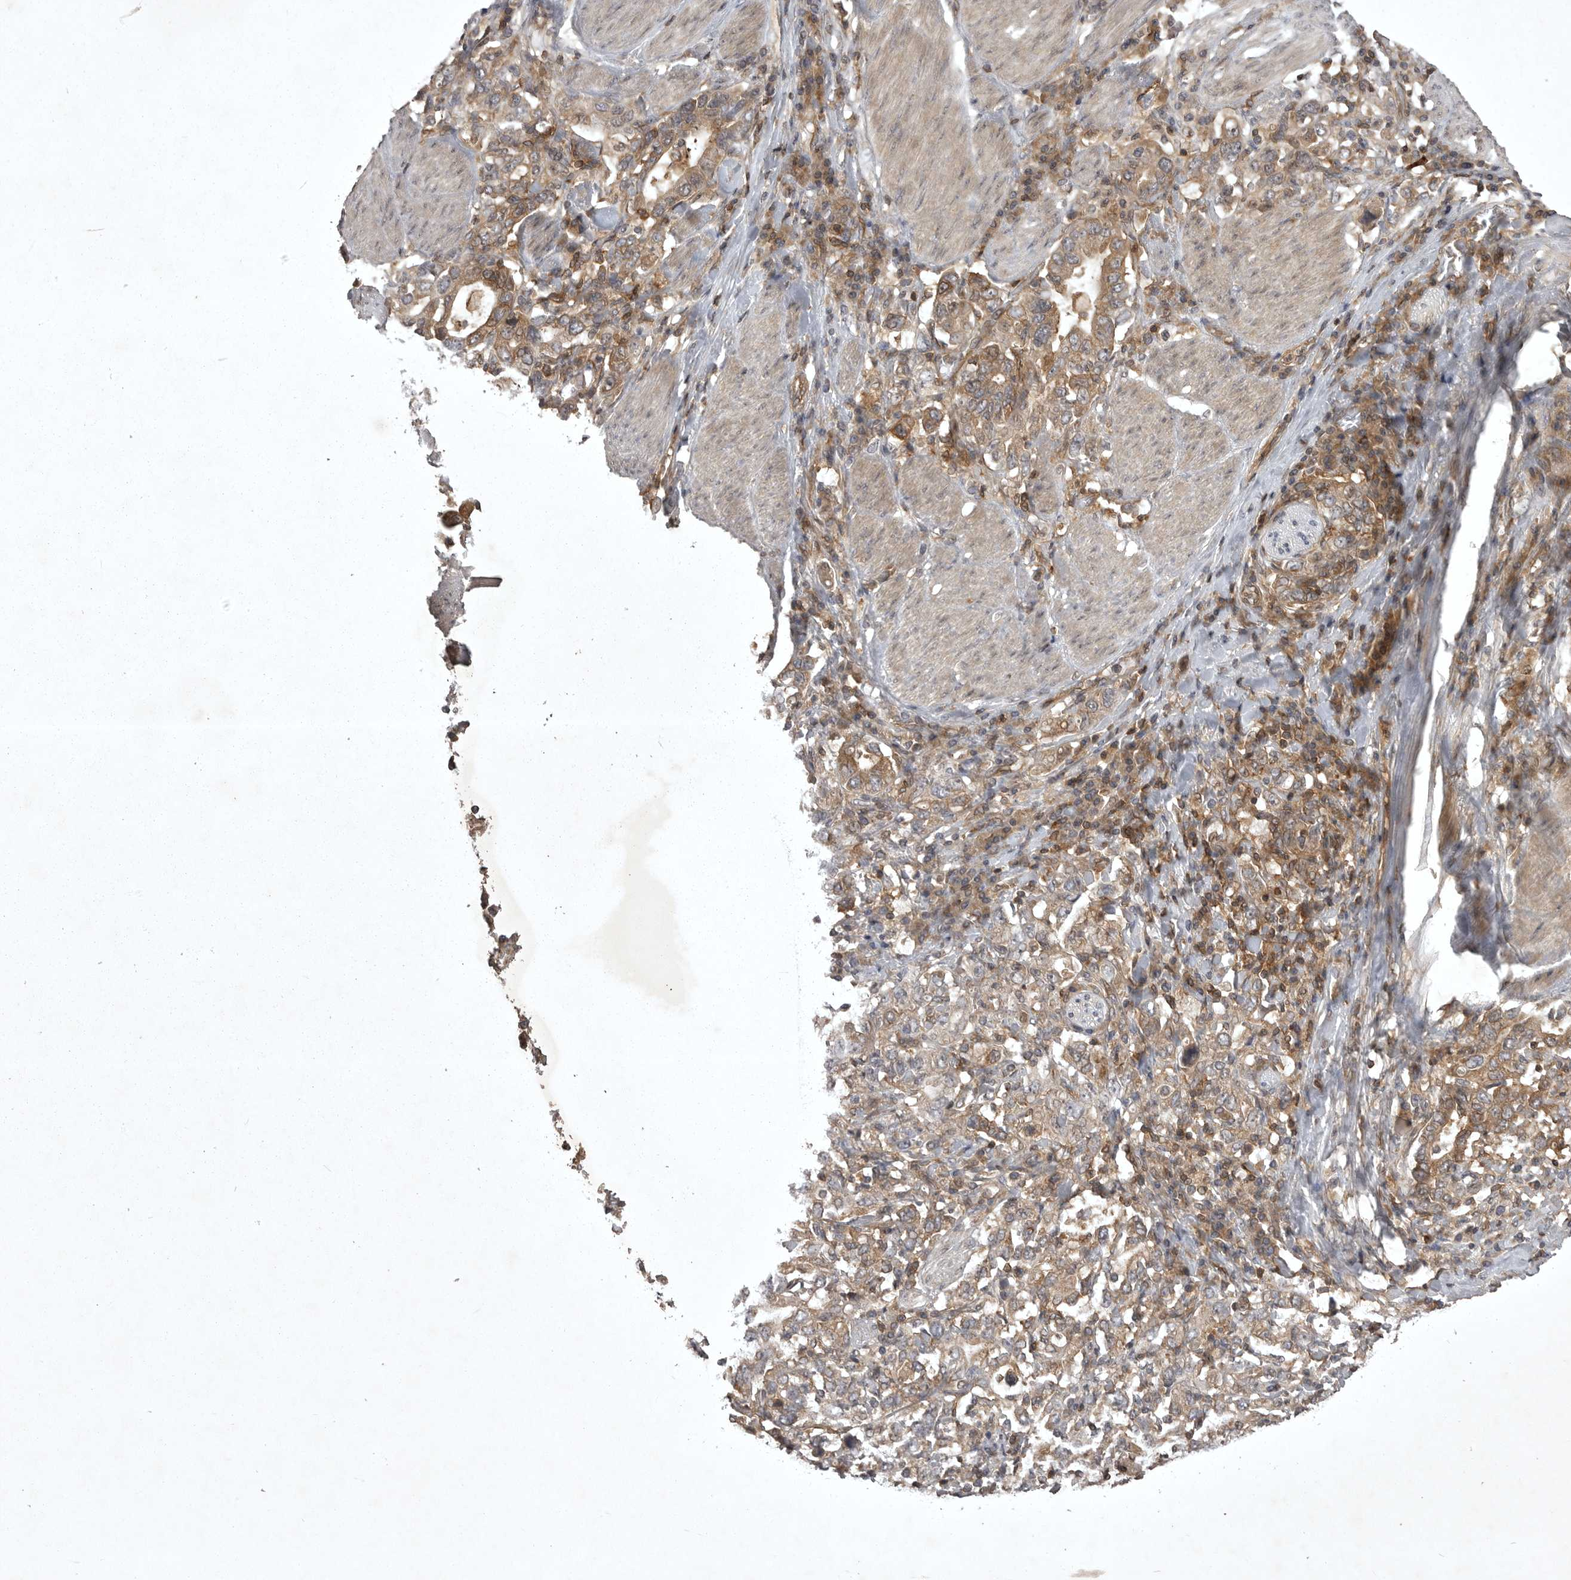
{"staining": {"intensity": "moderate", "quantity": ">75%", "location": "cytoplasmic/membranous"}, "tissue": "stomach cancer", "cell_type": "Tumor cells", "image_type": "cancer", "snomed": [{"axis": "morphology", "description": "Adenocarcinoma, NOS"}, {"axis": "topography", "description": "Stomach, upper"}], "caption": "There is medium levels of moderate cytoplasmic/membranous positivity in tumor cells of adenocarcinoma (stomach), as demonstrated by immunohistochemical staining (brown color).", "gene": "STK24", "patient": {"sex": "male", "age": 62}}